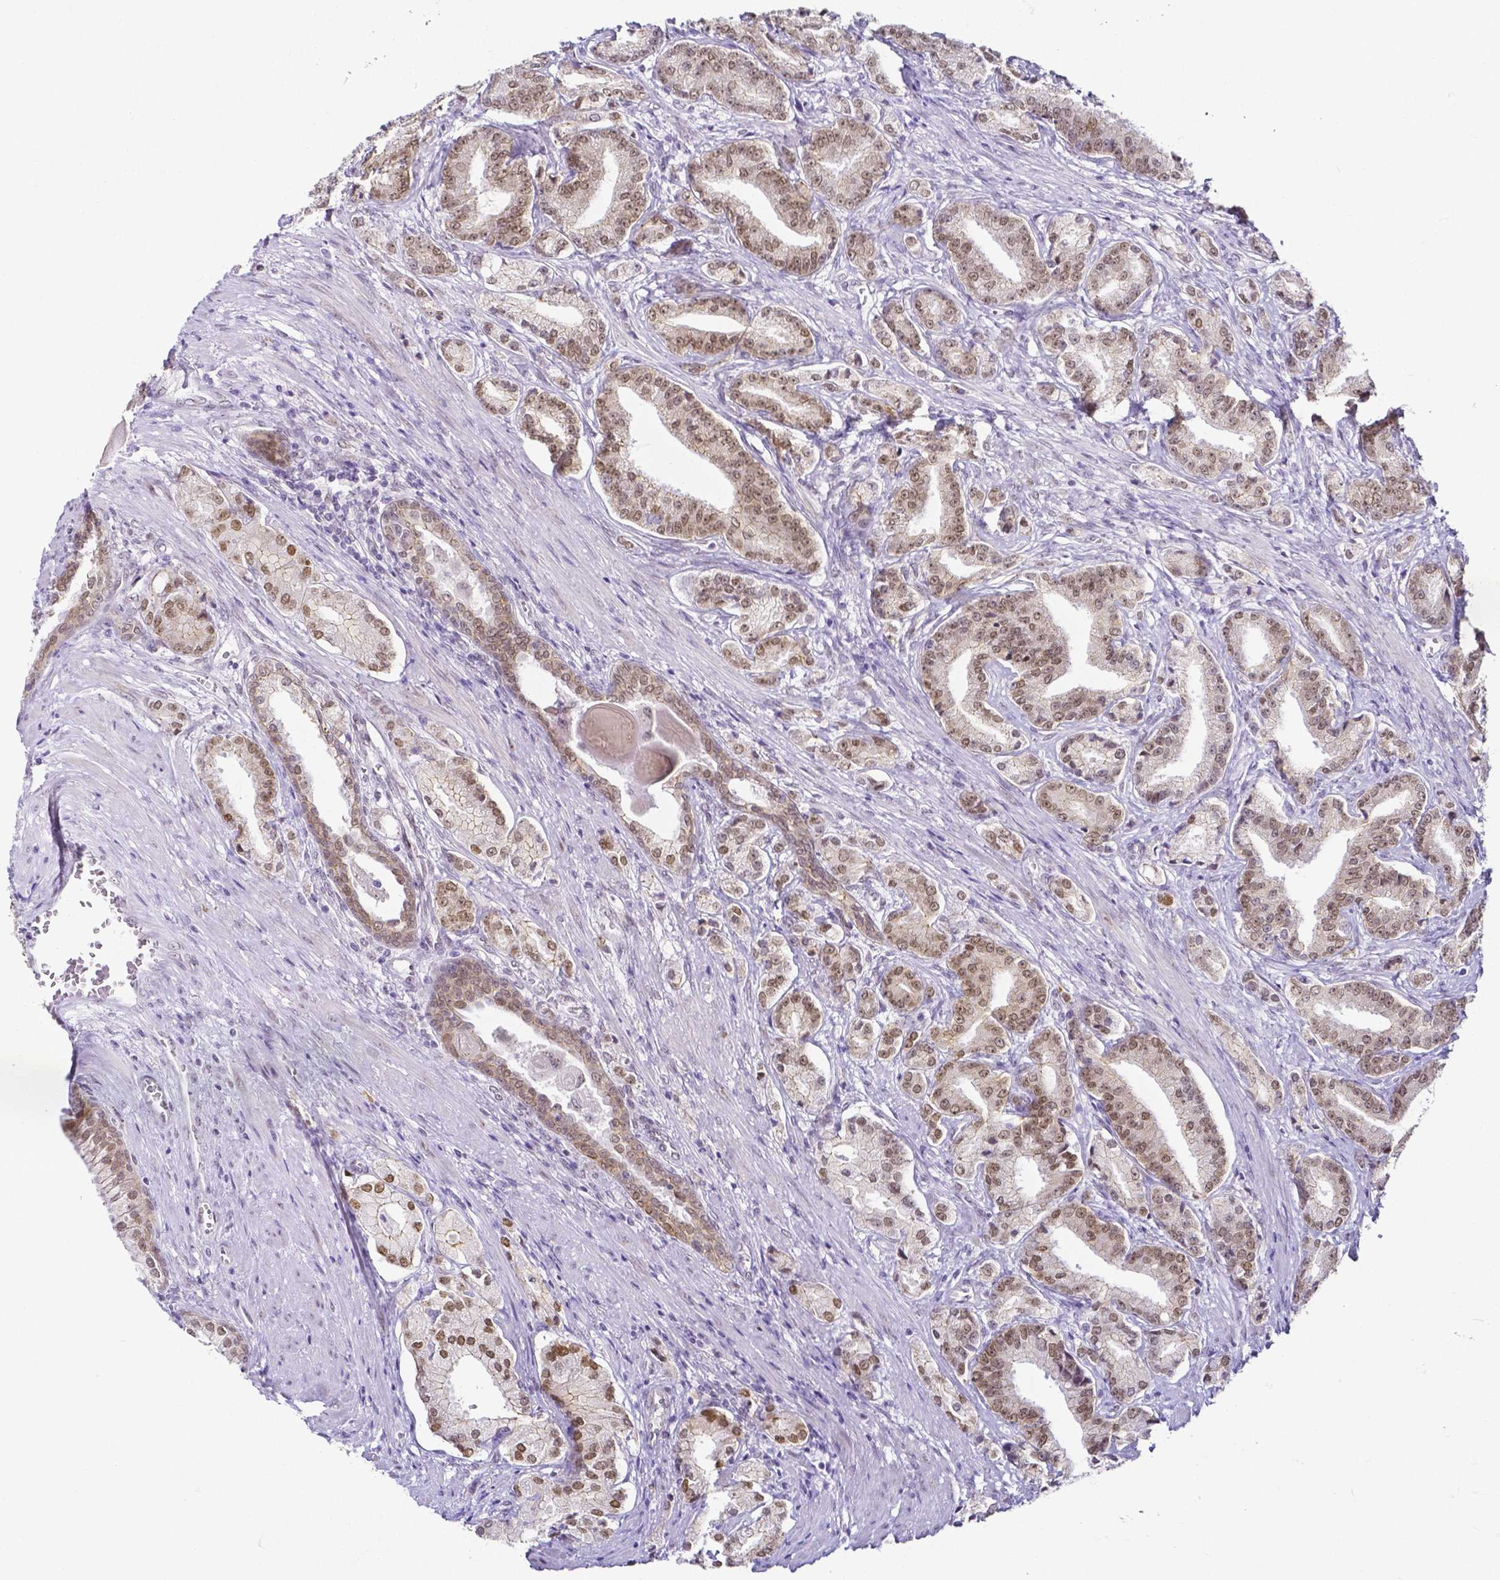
{"staining": {"intensity": "moderate", "quantity": ">75%", "location": "nuclear"}, "tissue": "prostate cancer", "cell_type": "Tumor cells", "image_type": "cancer", "snomed": [{"axis": "morphology", "description": "Adenocarcinoma, High grade"}, {"axis": "topography", "description": "Prostate and seminal vesicle, NOS"}], "caption": "Tumor cells demonstrate medium levels of moderate nuclear expression in about >75% of cells in human prostate cancer (adenocarcinoma (high-grade)).", "gene": "FAM83G", "patient": {"sex": "male", "age": 61}}